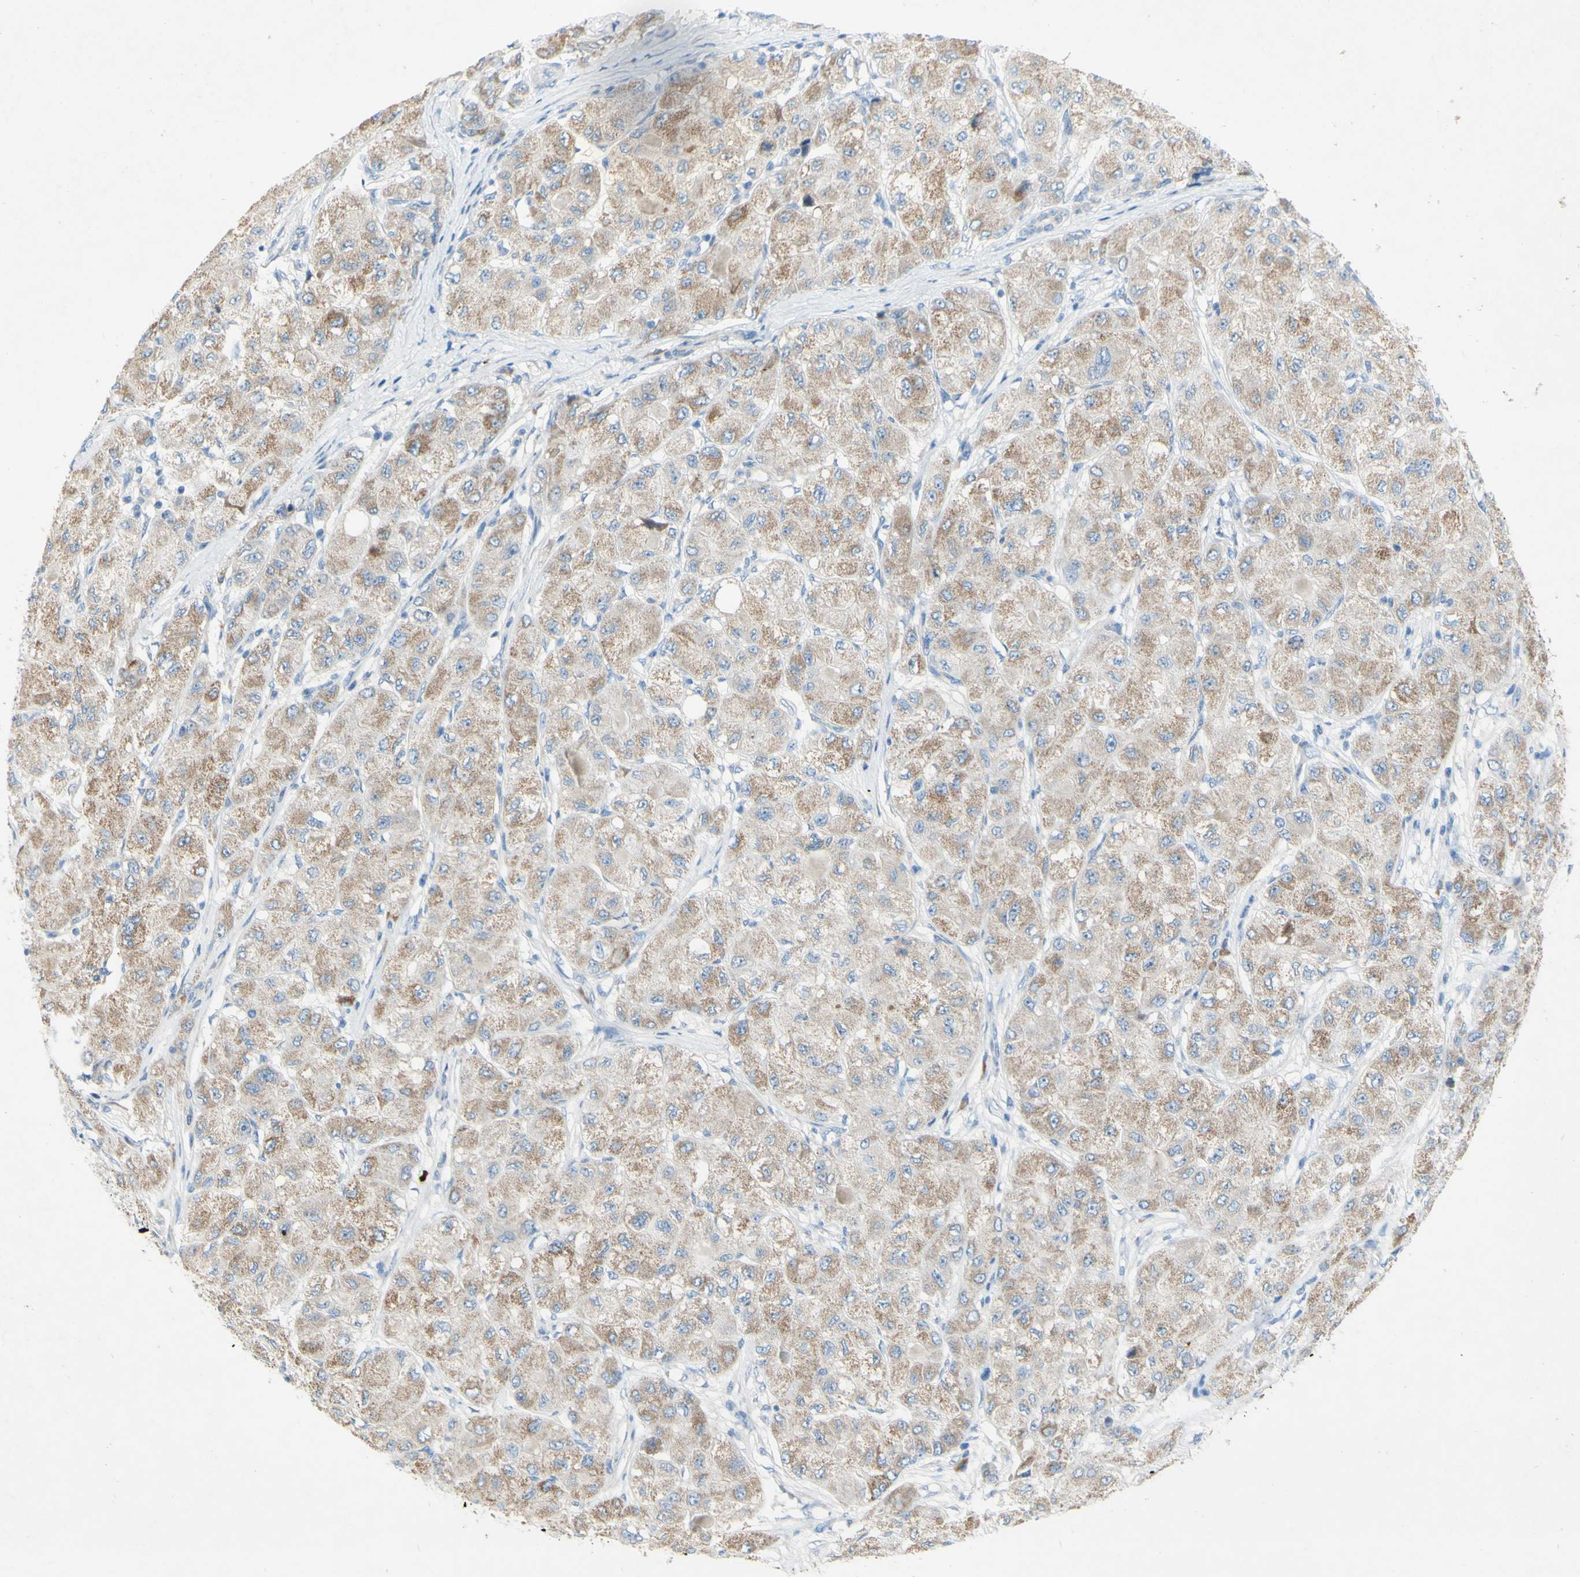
{"staining": {"intensity": "weak", "quantity": ">75%", "location": "cytoplasmic/membranous"}, "tissue": "liver cancer", "cell_type": "Tumor cells", "image_type": "cancer", "snomed": [{"axis": "morphology", "description": "Carcinoma, Hepatocellular, NOS"}, {"axis": "topography", "description": "Liver"}], "caption": "Immunohistochemical staining of human liver cancer displays weak cytoplasmic/membranous protein positivity in approximately >75% of tumor cells.", "gene": "ACADL", "patient": {"sex": "male", "age": 80}}